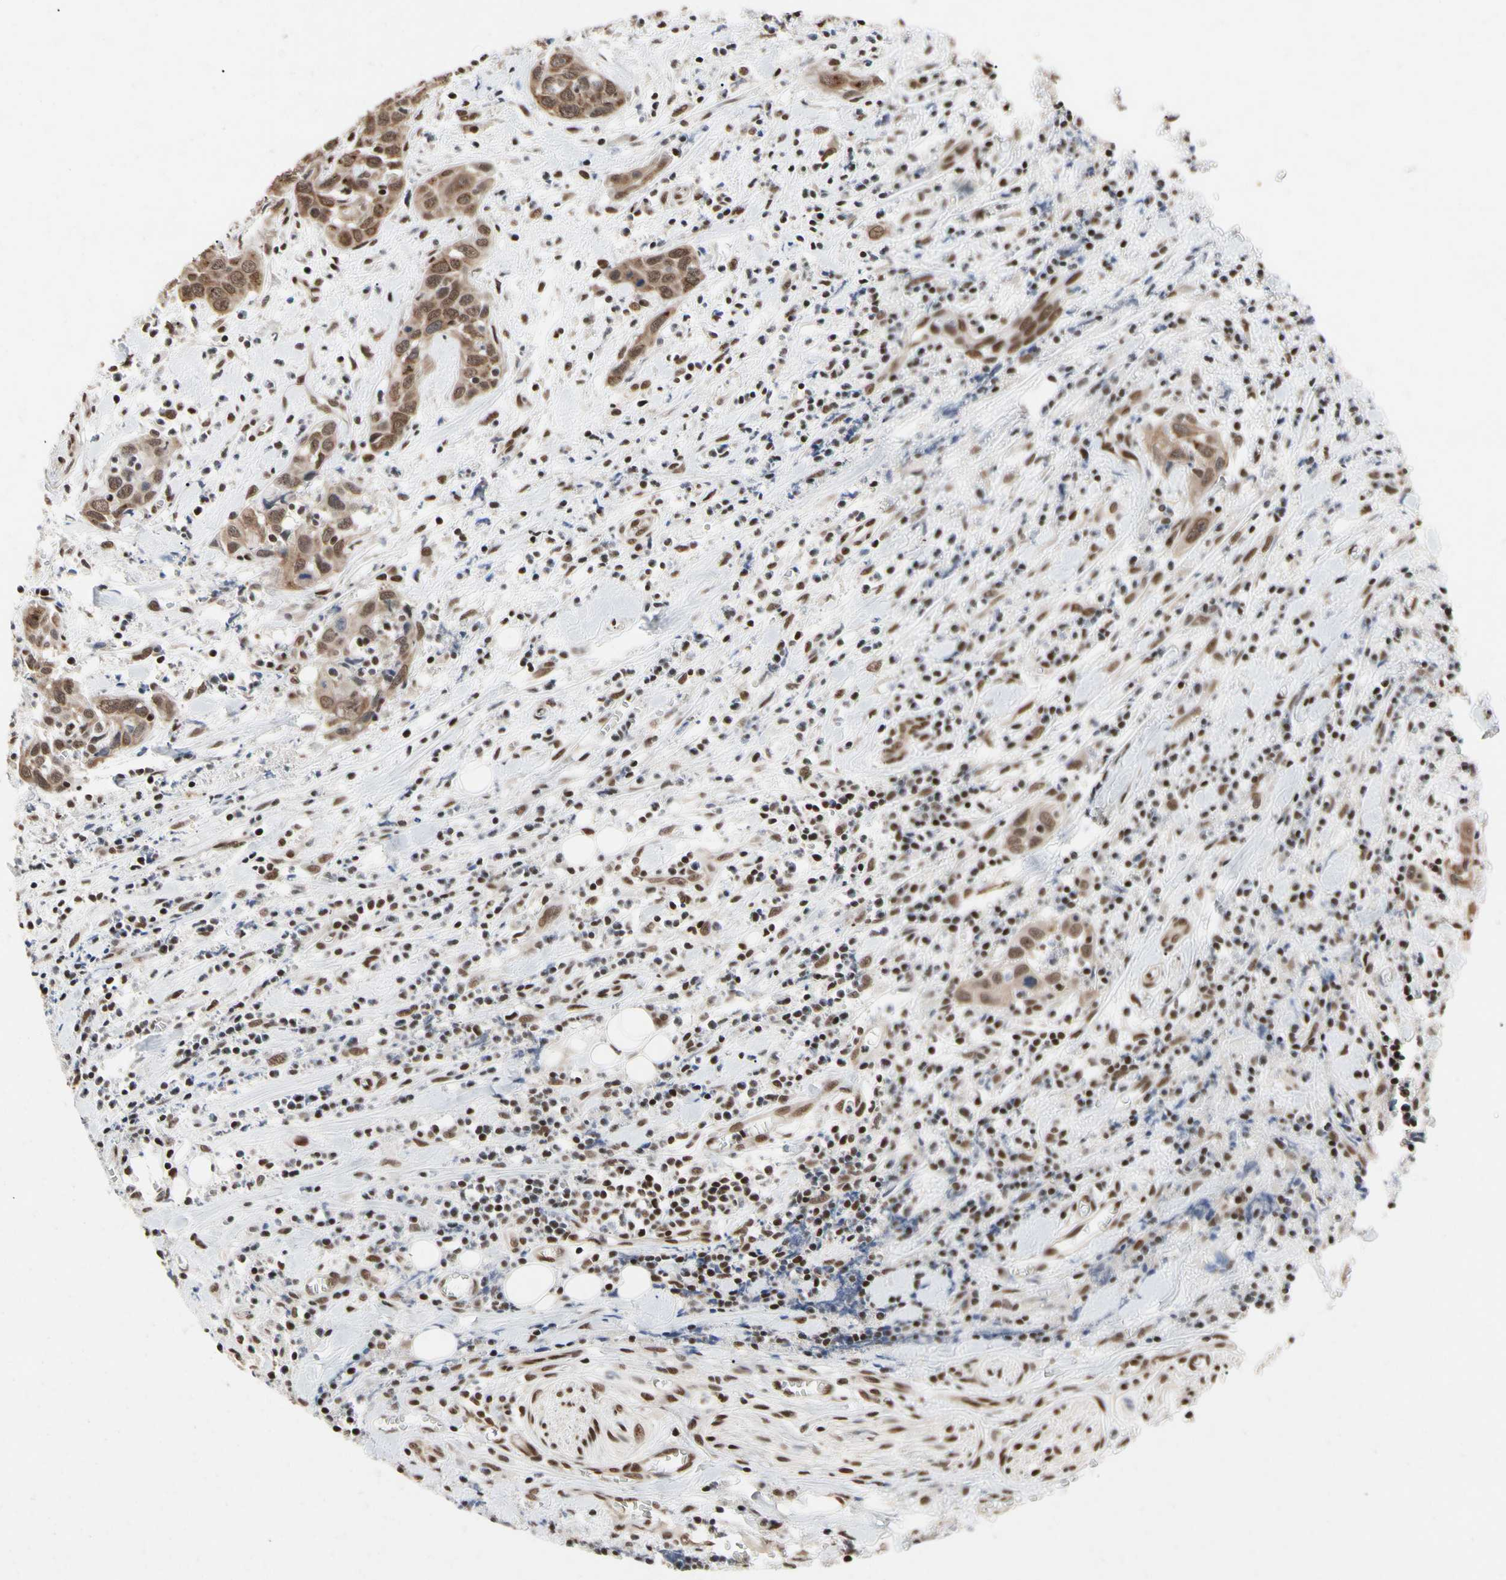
{"staining": {"intensity": "moderate", "quantity": ">75%", "location": "cytoplasmic/membranous,nuclear"}, "tissue": "head and neck cancer", "cell_type": "Tumor cells", "image_type": "cancer", "snomed": [{"axis": "morphology", "description": "Squamous cell carcinoma, NOS"}, {"axis": "topography", "description": "Oral tissue"}, {"axis": "topography", "description": "Head-Neck"}], "caption": "IHC of head and neck cancer demonstrates medium levels of moderate cytoplasmic/membranous and nuclear staining in approximately >75% of tumor cells. The staining is performed using DAB brown chromogen to label protein expression. The nuclei are counter-stained blue using hematoxylin.", "gene": "FAM98B", "patient": {"sex": "female", "age": 50}}